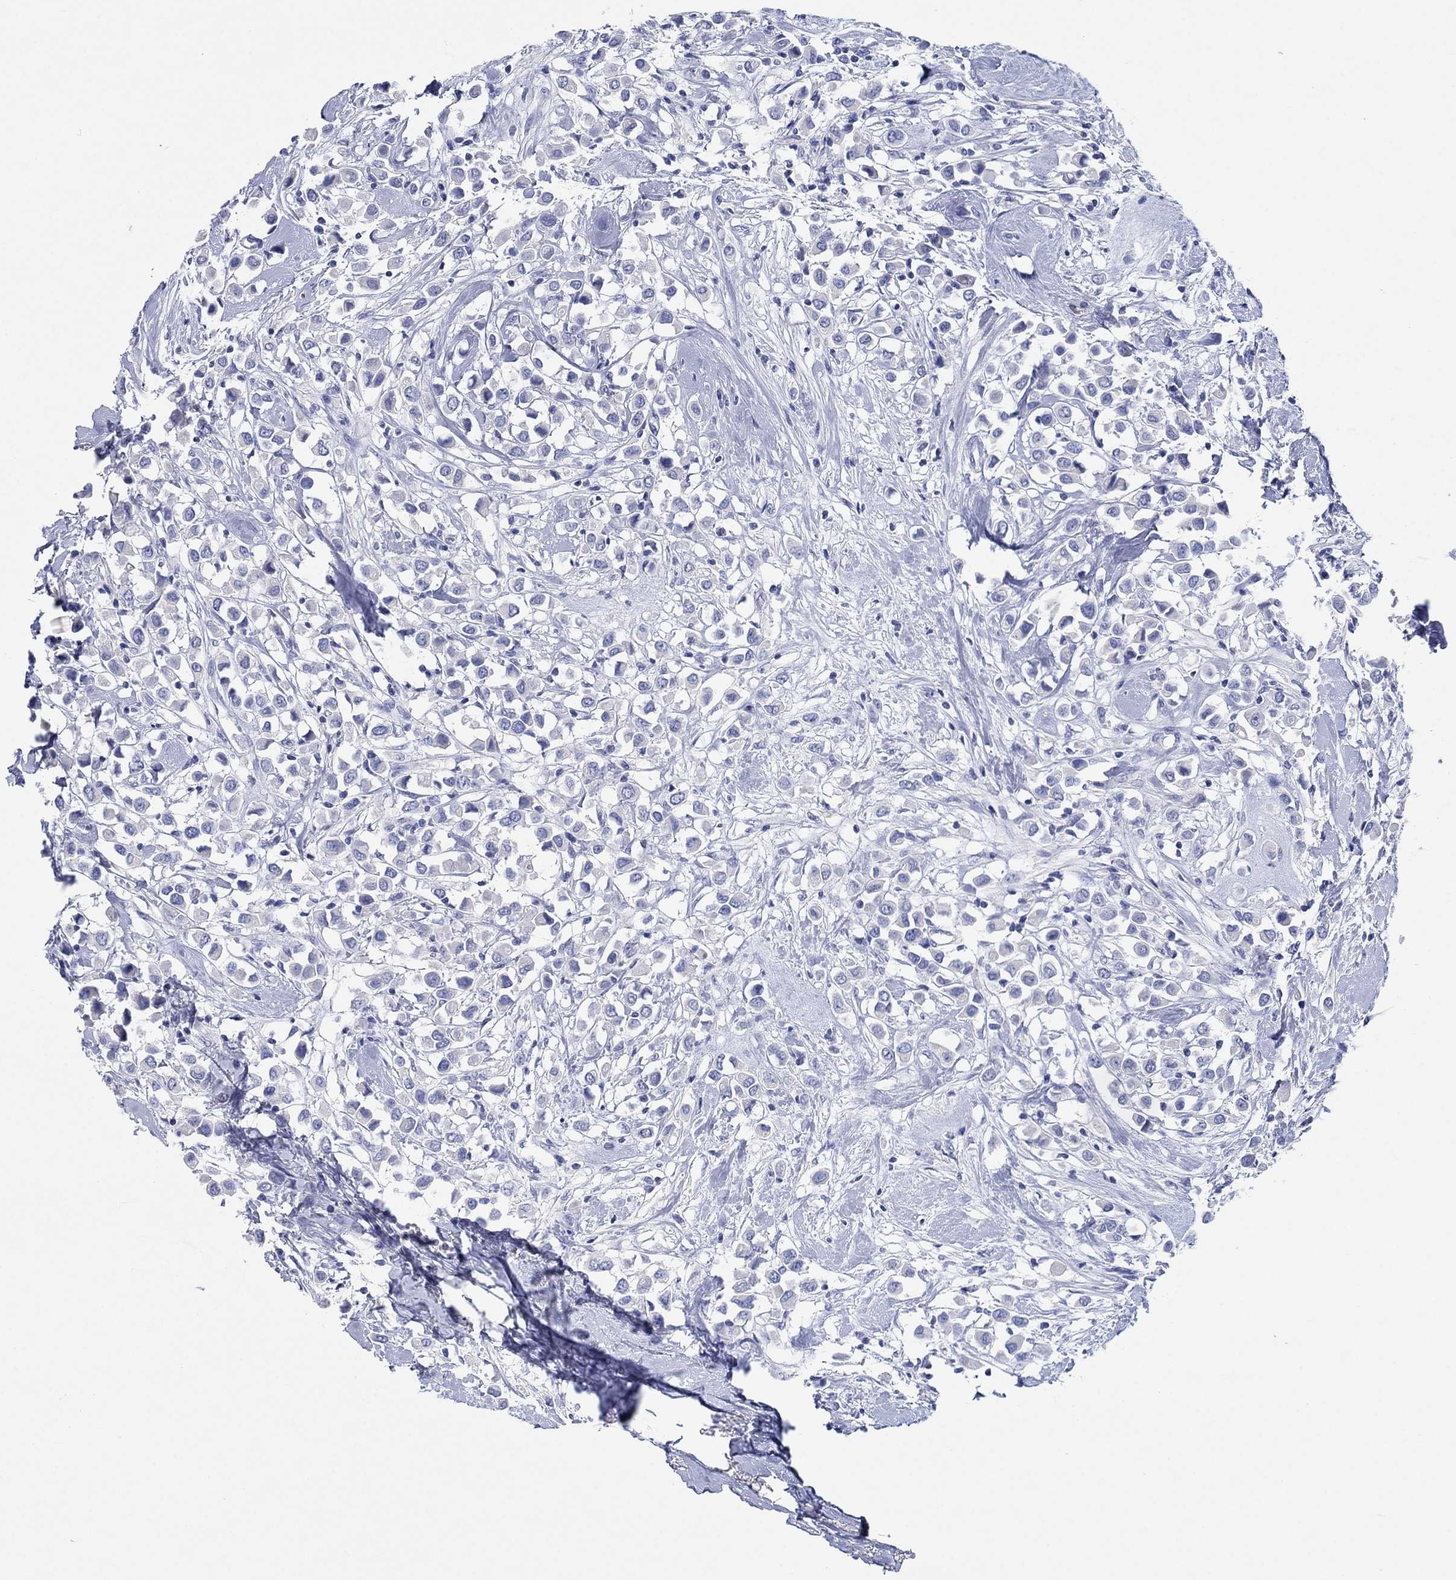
{"staining": {"intensity": "negative", "quantity": "none", "location": "none"}, "tissue": "breast cancer", "cell_type": "Tumor cells", "image_type": "cancer", "snomed": [{"axis": "morphology", "description": "Duct carcinoma"}, {"axis": "topography", "description": "Breast"}], "caption": "DAB (3,3'-diaminobenzidine) immunohistochemical staining of human breast intraductal carcinoma reveals no significant staining in tumor cells. (DAB immunohistochemistry (IHC) with hematoxylin counter stain).", "gene": "HCRT", "patient": {"sex": "female", "age": 61}}